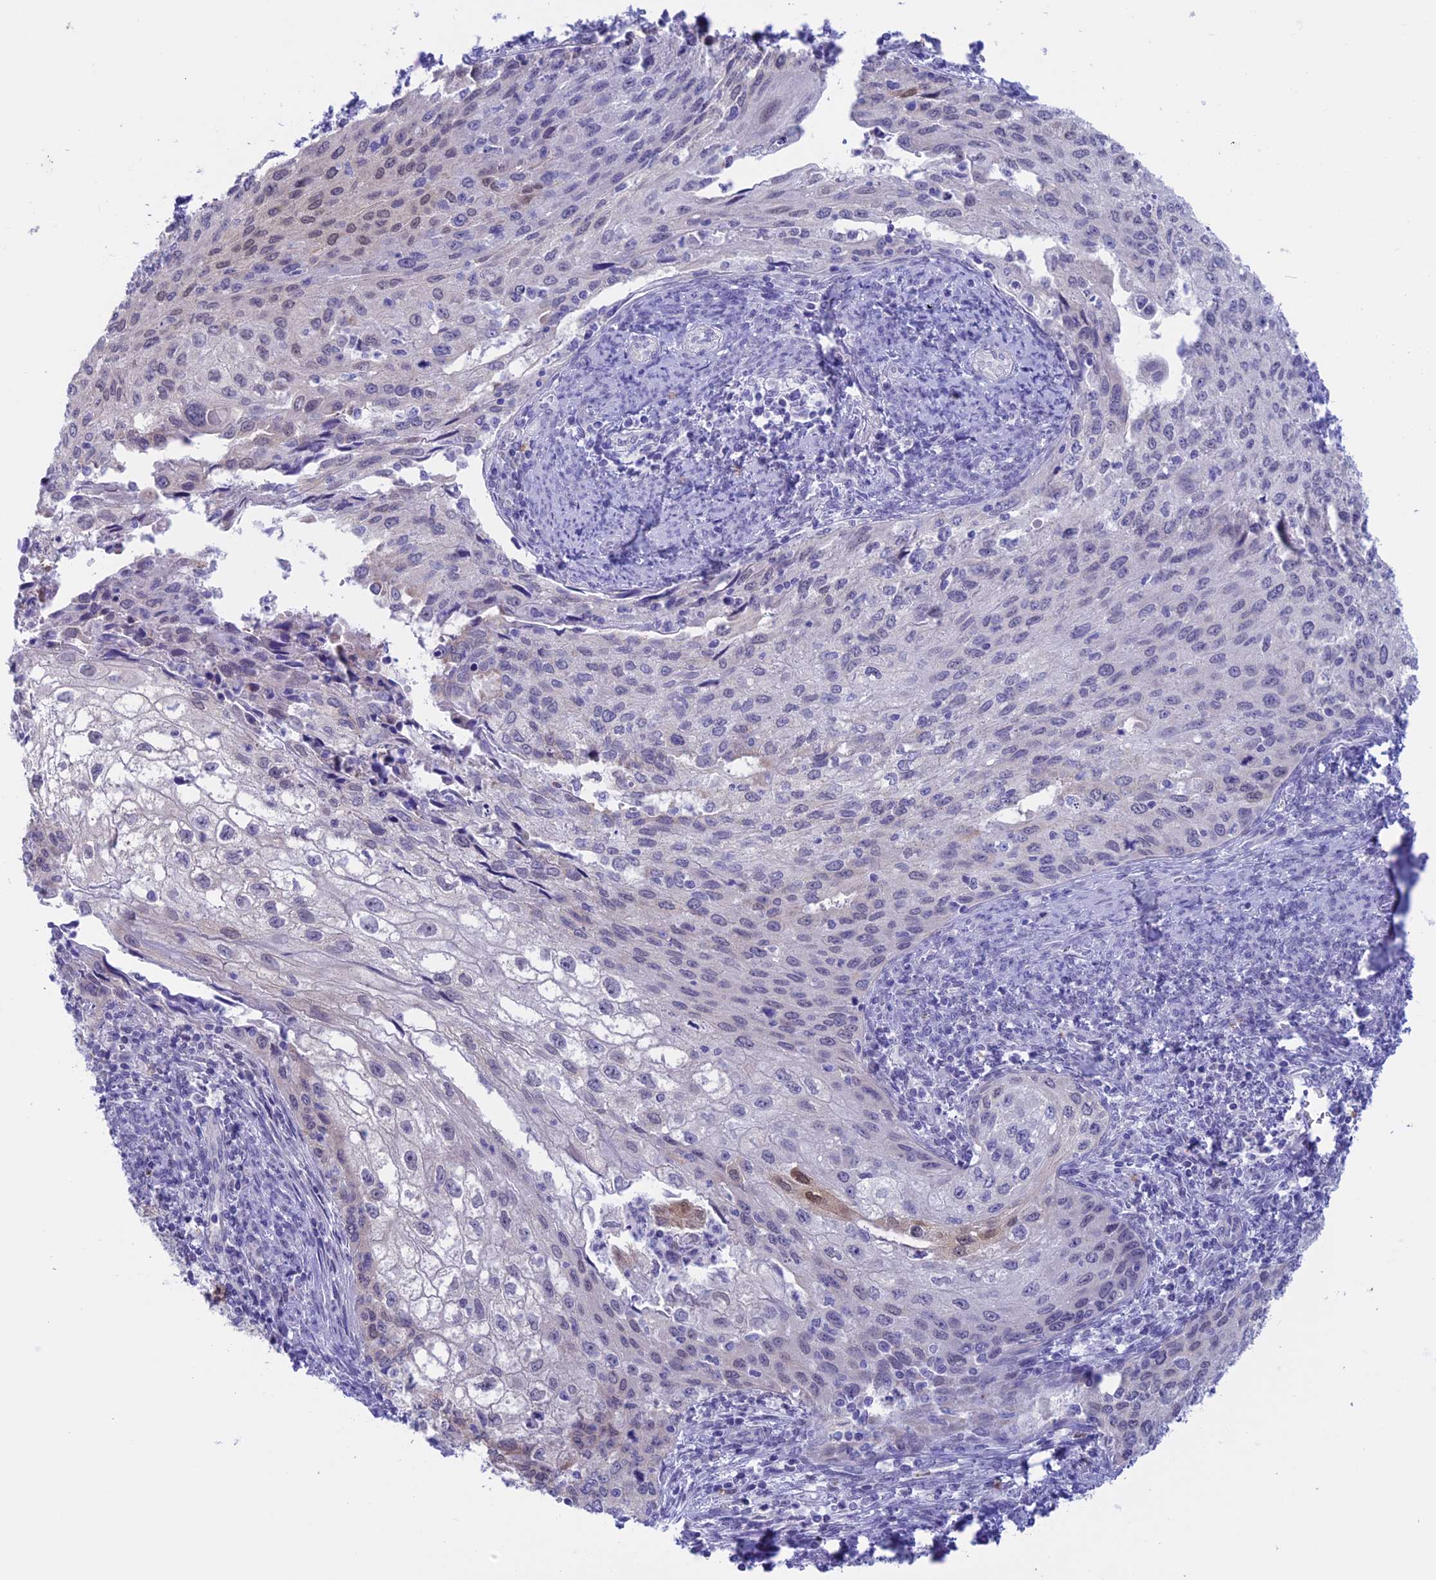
{"staining": {"intensity": "weak", "quantity": "<25%", "location": "nuclear"}, "tissue": "cervical cancer", "cell_type": "Tumor cells", "image_type": "cancer", "snomed": [{"axis": "morphology", "description": "Squamous cell carcinoma, NOS"}, {"axis": "topography", "description": "Cervix"}], "caption": "The immunohistochemistry photomicrograph has no significant expression in tumor cells of cervical cancer tissue.", "gene": "LHFPL2", "patient": {"sex": "female", "age": 67}}